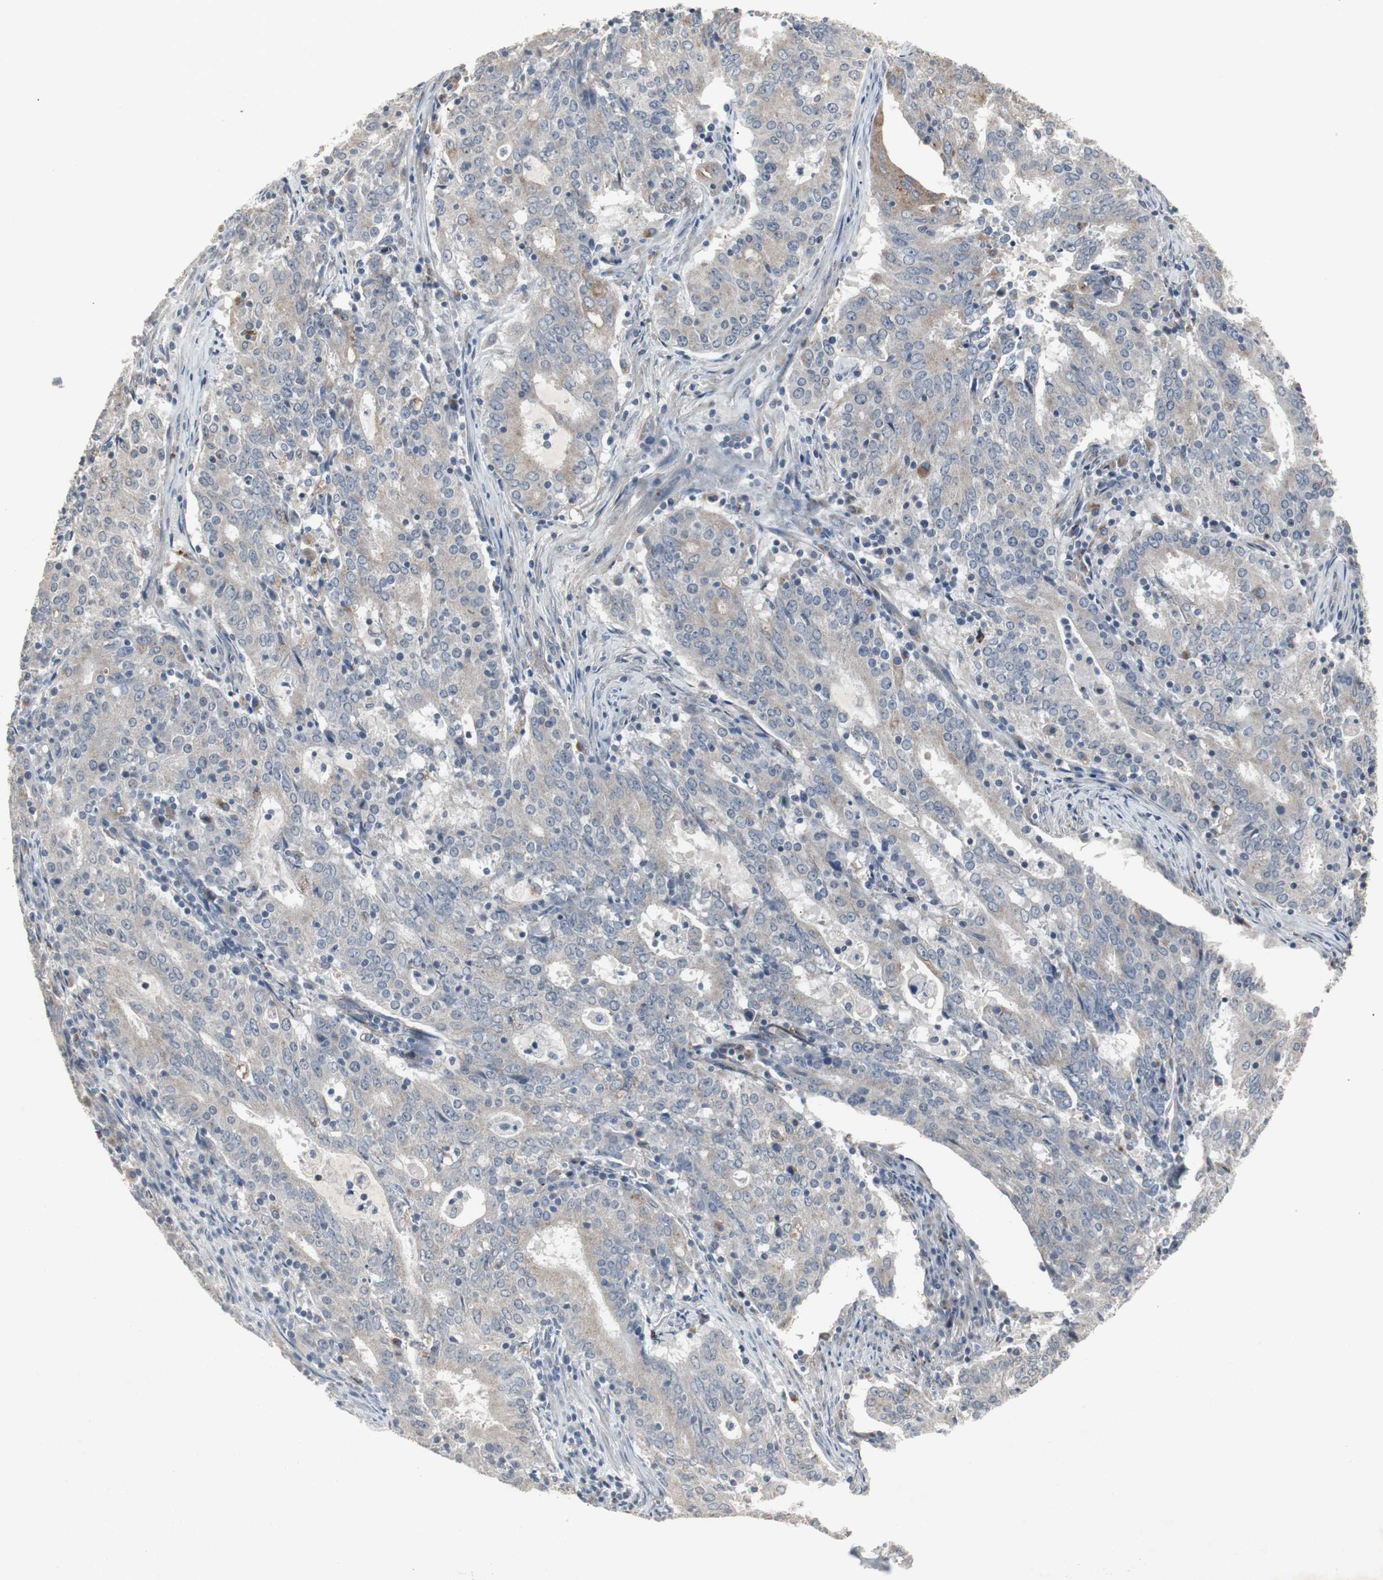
{"staining": {"intensity": "moderate", "quantity": "25%-75%", "location": "cytoplasmic/membranous"}, "tissue": "cervical cancer", "cell_type": "Tumor cells", "image_type": "cancer", "snomed": [{"axis": "morphology", "description": "Adenocarcinoma, NOS"}, {"axis": "topography", "description": "Cervix"}], "caption": "Approximately 25%-75% of tumor cells in cervical cancer (adenocarcinoma) exhibit moderate cytoplasmic/membranous protein positivity as visualized by brown immunohistochemical staining.", "gene": "GBA1", "patient": {"sex": "female", "age": 44}}